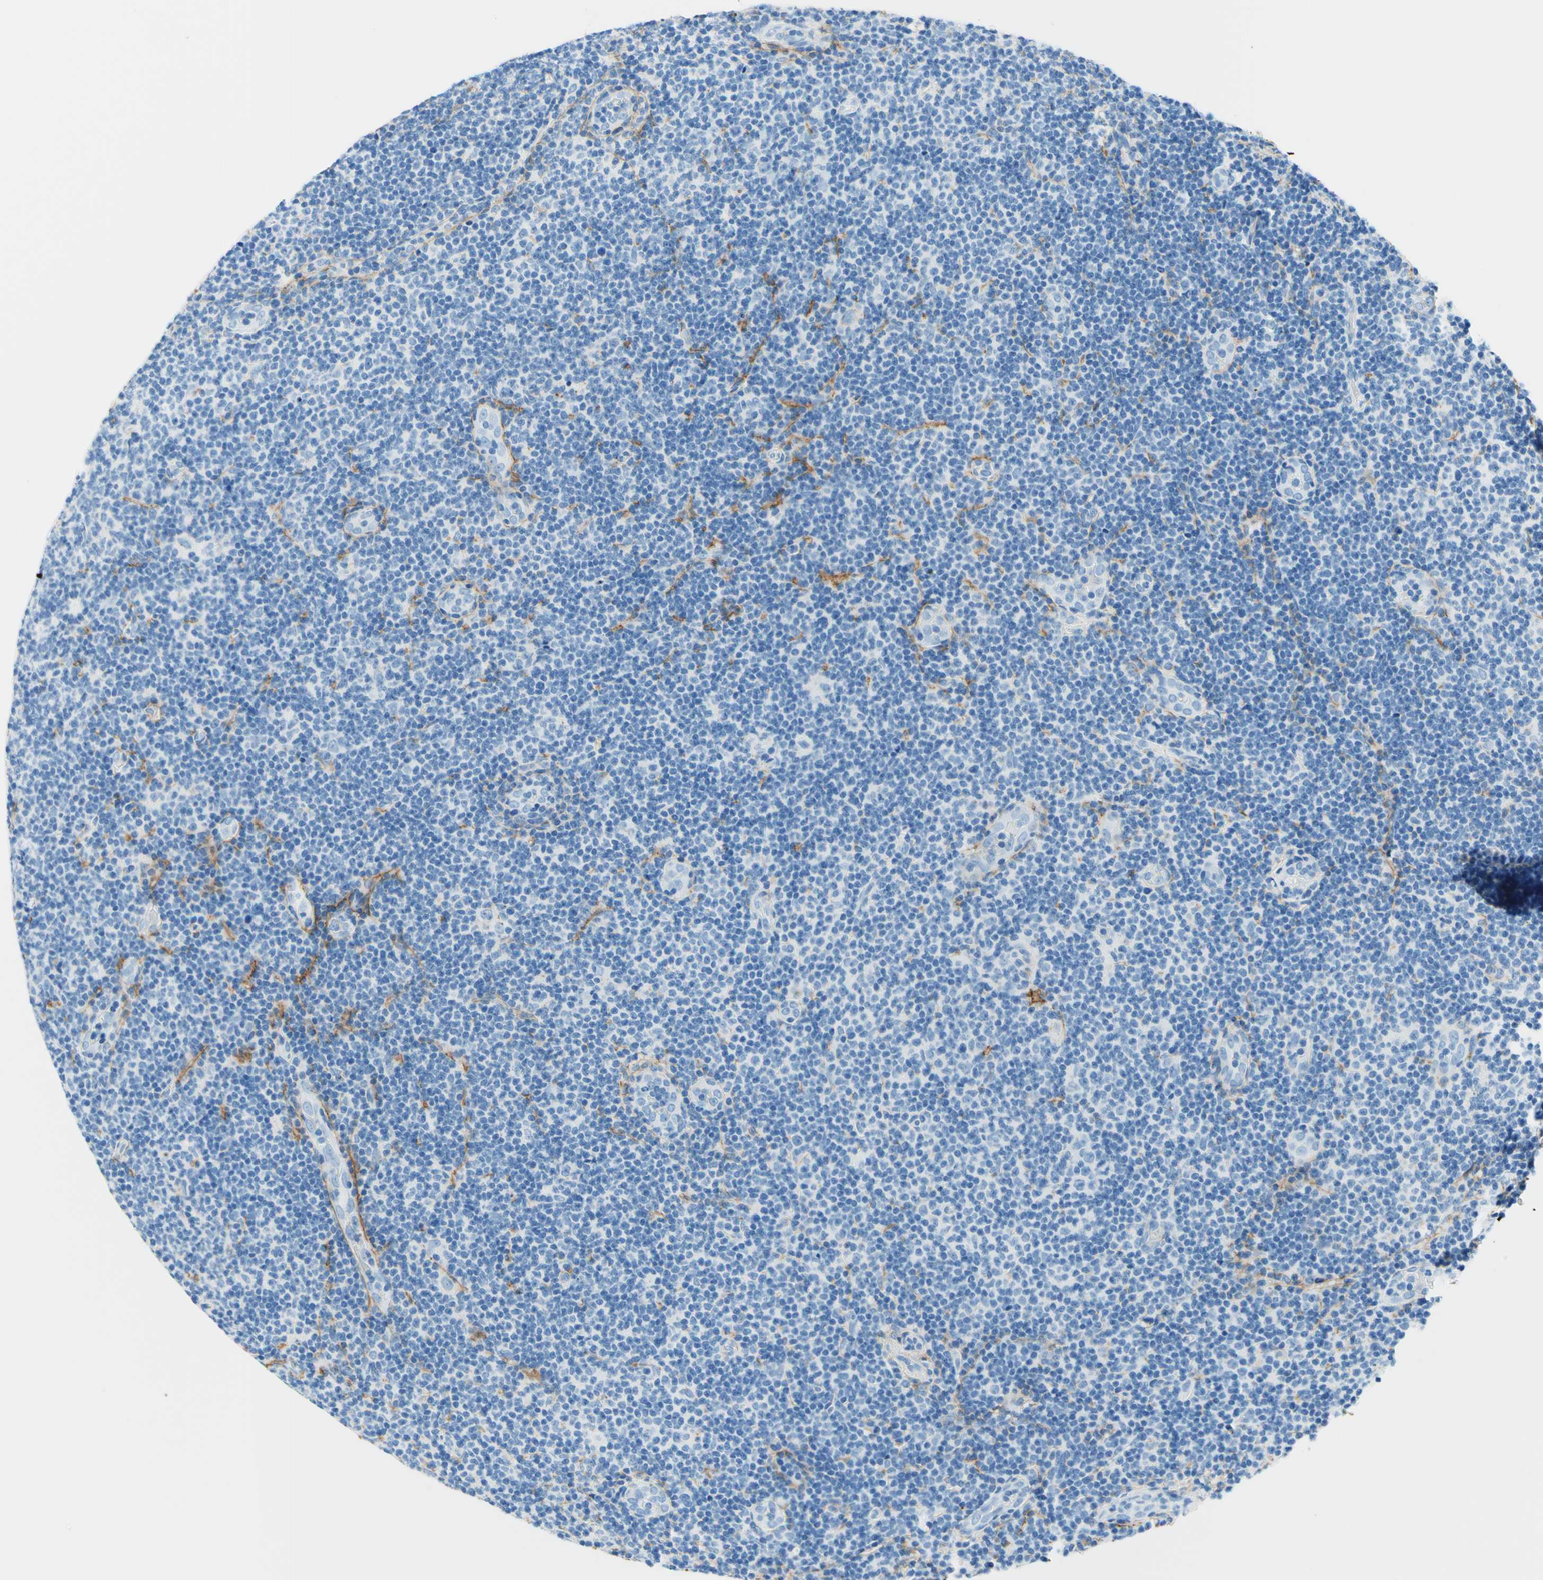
{"staining": {"intensity": "negative", "quantity": "none", "location": "none"}, "tissue": "lymphoma", "cell_type": "Tumor cells", "image_type": "cancer", "snomed": [{"axis": "morphology", "description": "Malignant lymphoma, non-Hodgkin's type, Low grade"}, {"axis": "topography", "description": "Lymph node"}], "caption": "Malignant lymphoma, non-Hodgkin's type (low-grade) was stained to show a protein in brown. There is no significant staining in tumor cells.", "gene": "MFAP5", "patient": {"sex": "male", "age": 83}}